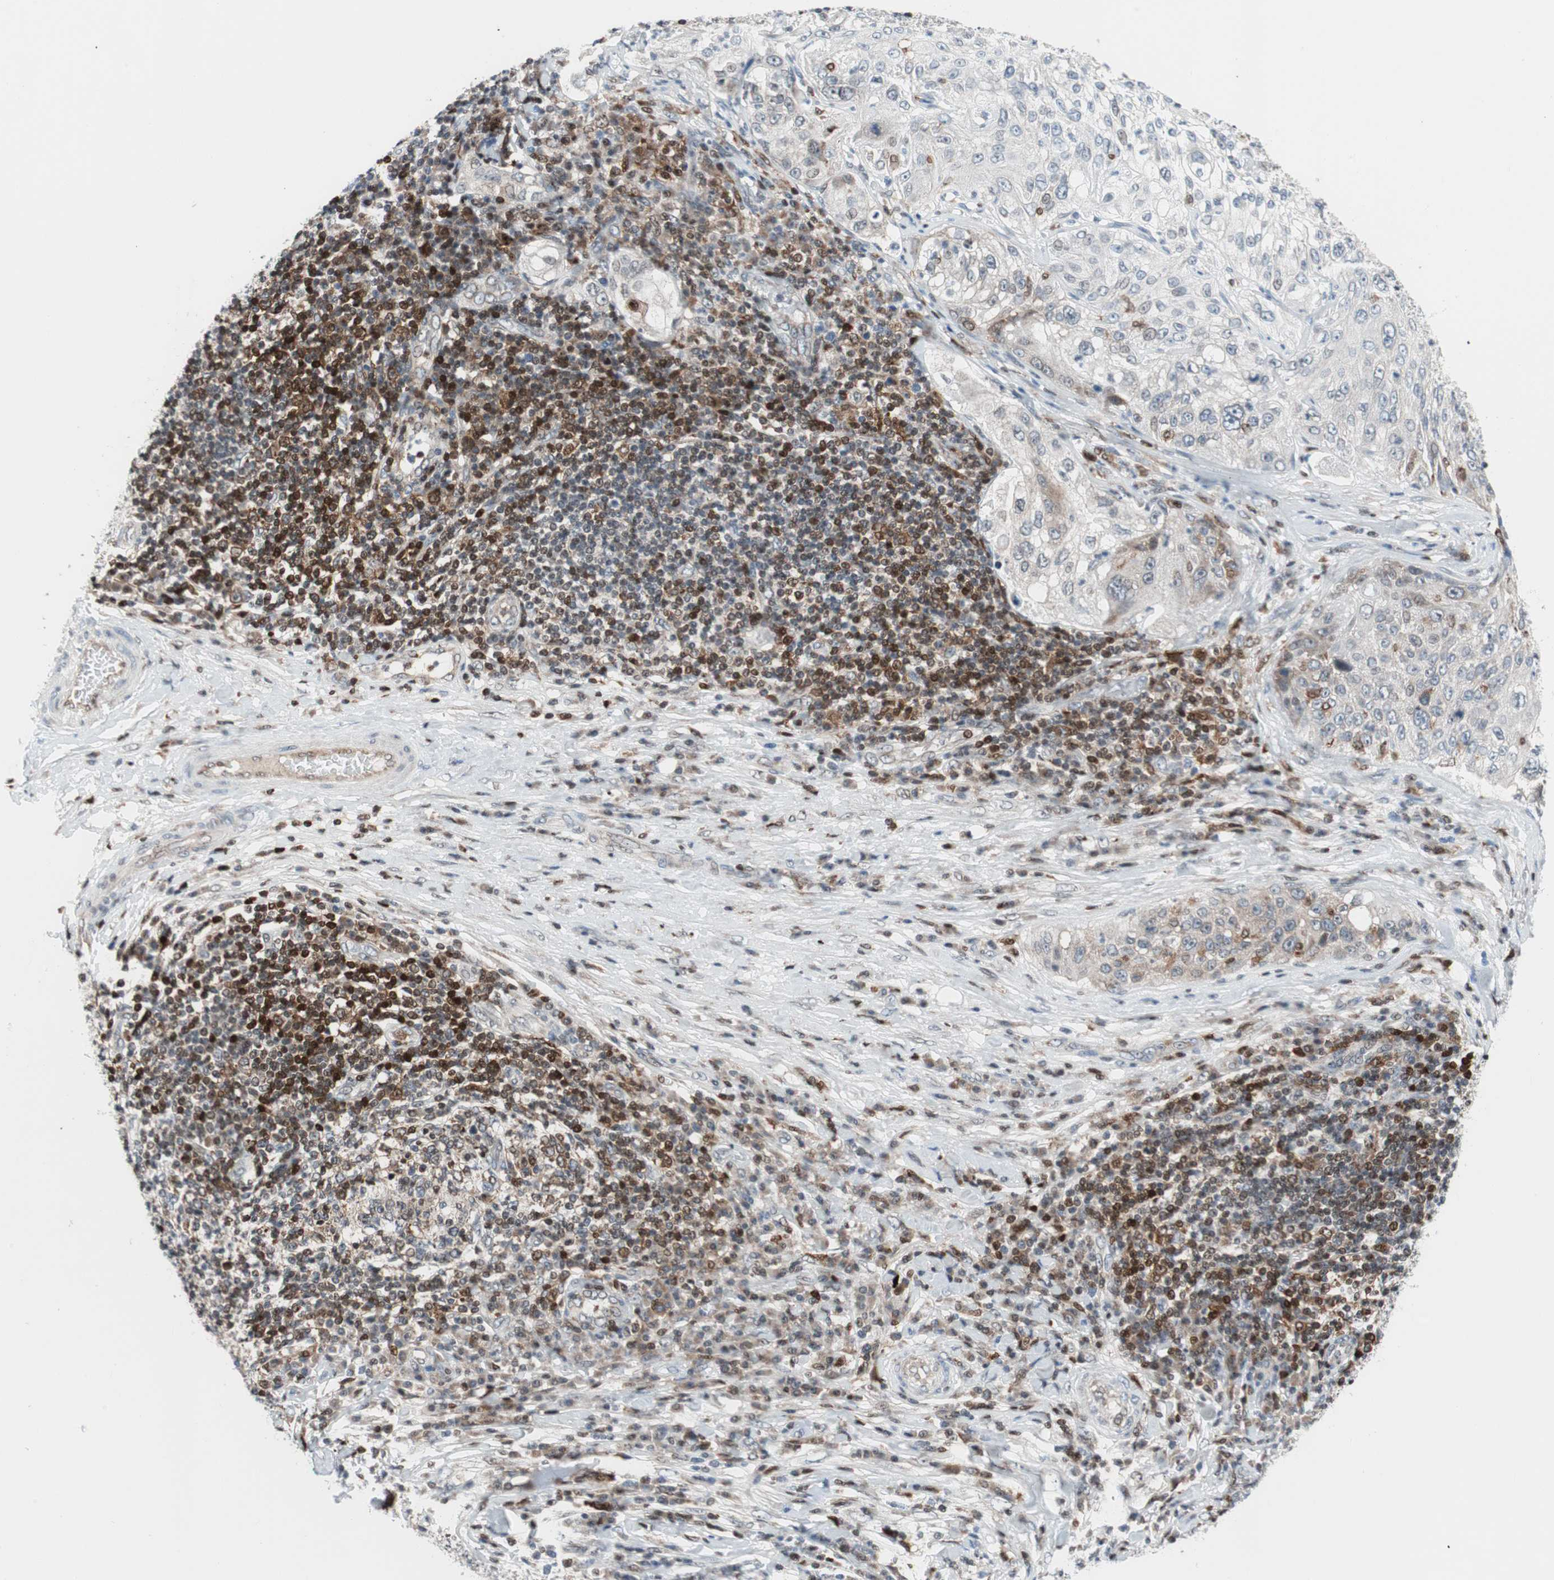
{"staining": {"intensity": "weak", "quantity": "<25%", "location": "cytoplasmic/membranous"}, "tissue": "lung cancer", "cell_type": "Tumor cells", "image_type": "cancer", "snomed": [{"axis": "morphology", "description": "Inflammation, NOS"}, {"axis": "morphology", "description": "Squamous cell carcinoma, NOS"}, {"axis": "topography", "description": "Lymph node"}, {"axis": "topography", "description": "Soft tissue"}, {"axis": "topography", "description": "Lung"}], "caption": "This is a histopathology image of immunohistochemistry staining of lung cancer, which shows no positivity in tumor cells. Nuclei are stained in blue.", "gene": "RGS10", "patient": {"sex": "male", "age": 66}}